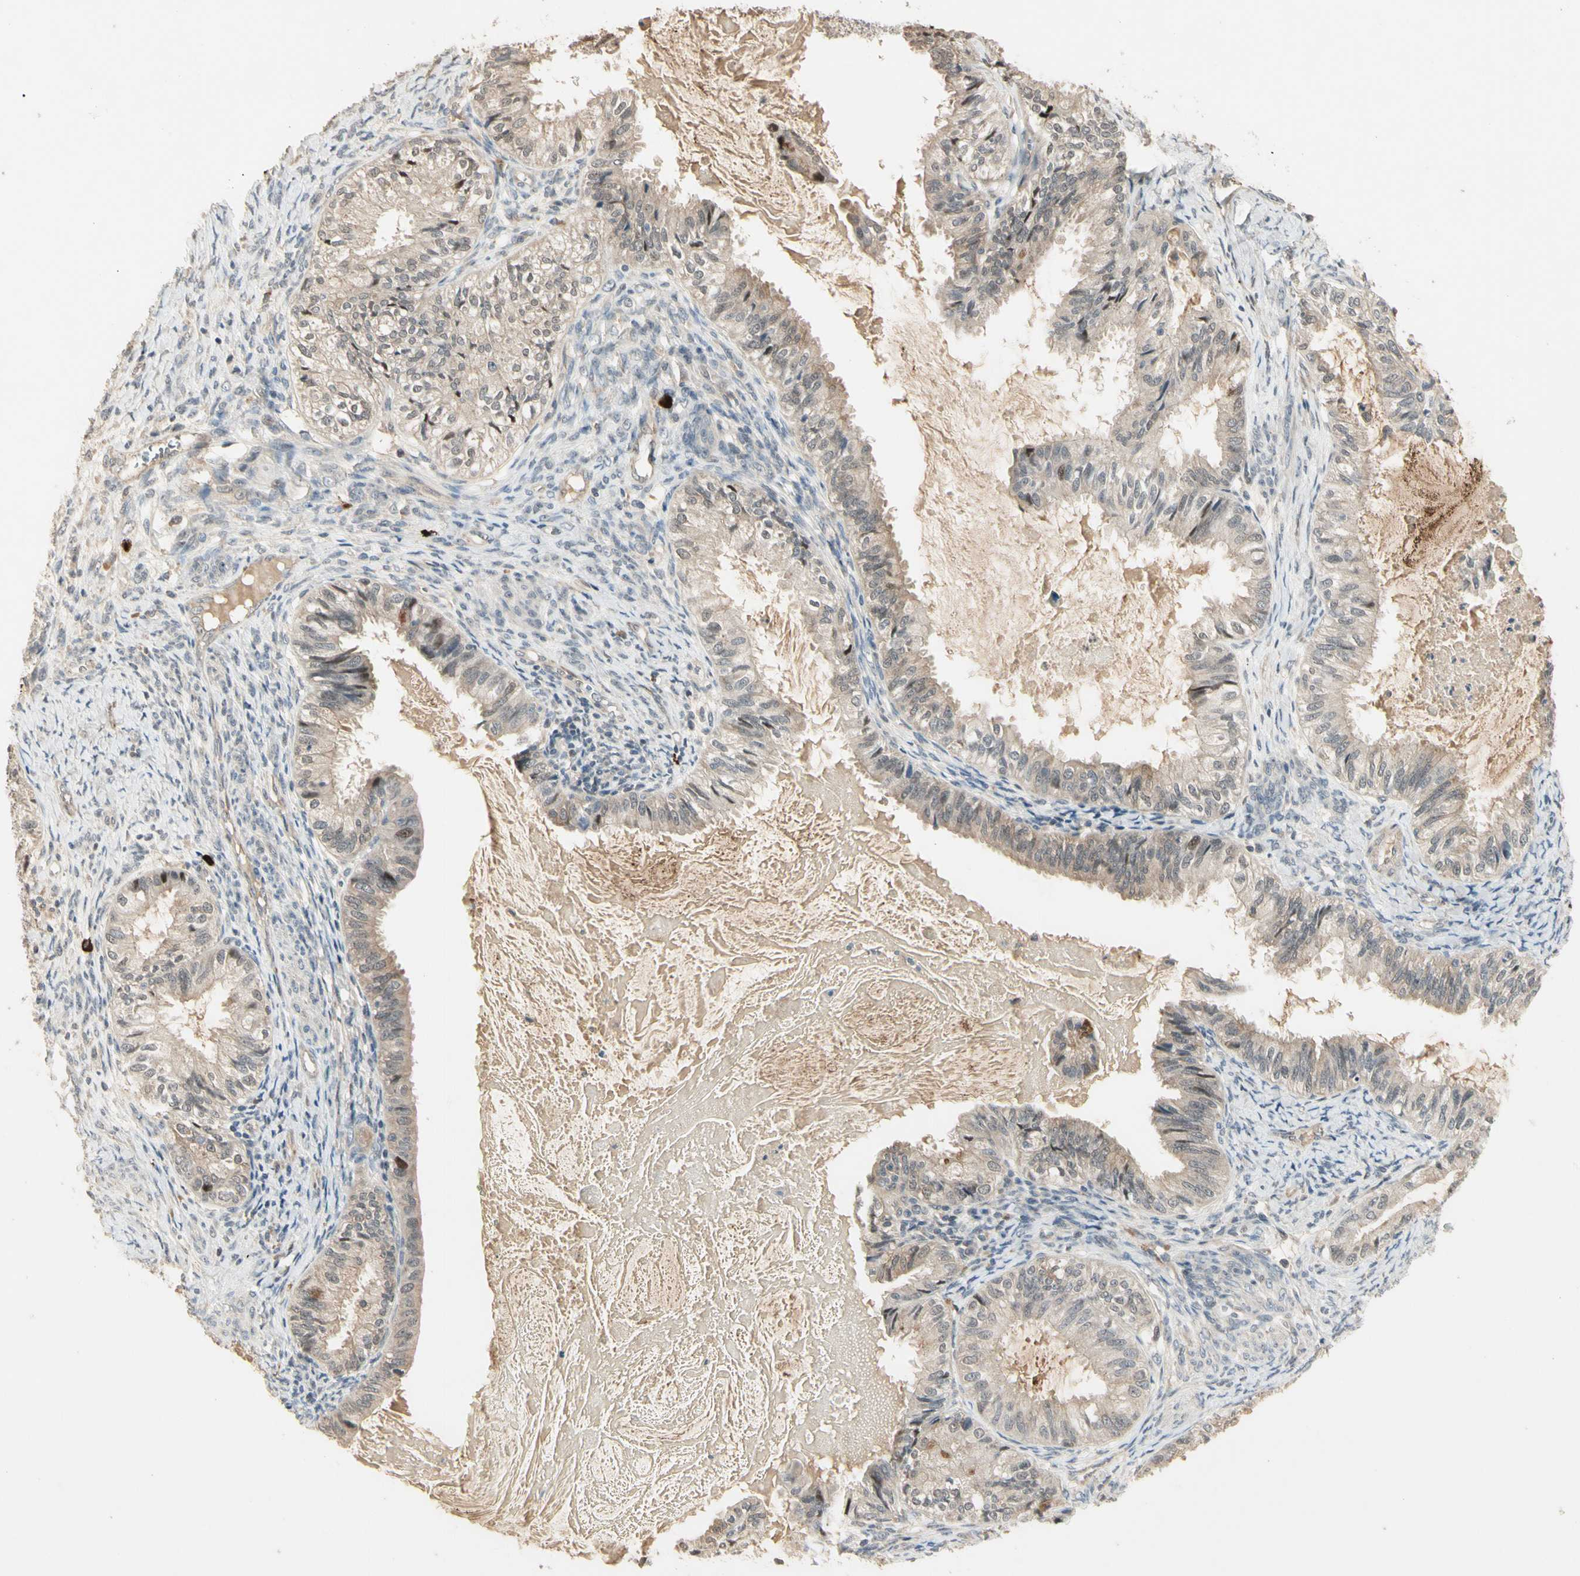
{"staining": {"intensity": "weak", "quantity": "<25%", "location": "cytoplasmic/membranous"}, "tissue": "cervical cancer", "cell_type": "Tumor cells", "image_type": "cancer", "snomed": [{"axis": "morphology", "description": "Normal tissue, NOS"}, {"axis": "morphology", "description": "Adenocarcinoma, NOS"}, {"axis": "topography", "description": "Cervix"}, {"axis": "topography", "description": "Endometrium"}], "caption": "Tumor cells are negative for brown protein staining in cervical cancer.", "gene": "ATG4C", "patient": {"sex": "female", "age": 86}}